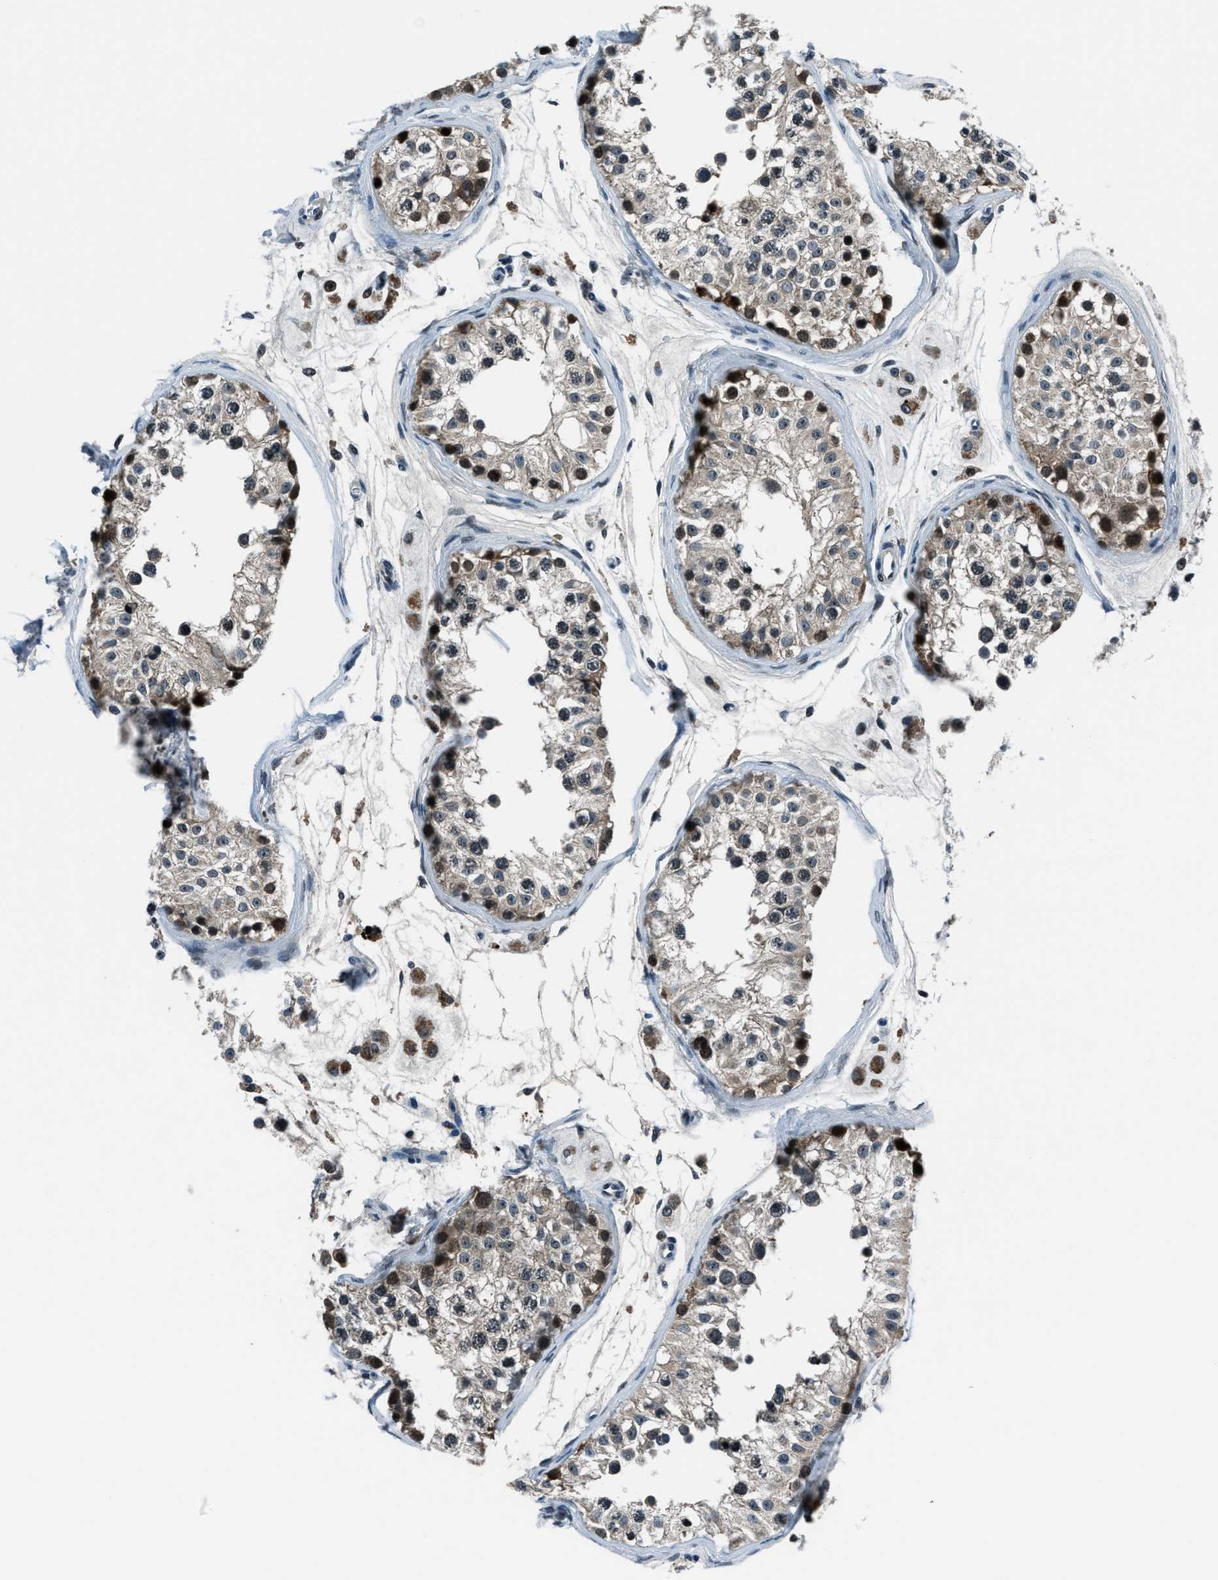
{"staining": {"intensity": "strong", "quantity": "25%-75%", "location": "cytoplasmic/membranous,nuclear"}, "tissue": "testis", "cell_type": "Cells in seminiferous ducts", "image_type": "normal", "snomed": [{"axis": "morphology", "description": "Normal tissue, NOS"}, {"axis": "morphology", "description": "Adenocarcinoma, metastatic, NOS"}, {"axis": "topography", "description": "Testis"}], "caption": "Testis stained with DAB immunohistochemistry (IHC) displays high levels of strong cytoplasmic/membranous,nuclear expression in about 25%-75% of cells in seminiferous ducts.", "gene": "ACTL9", "patient": {"sex": "male", "age": 26}}